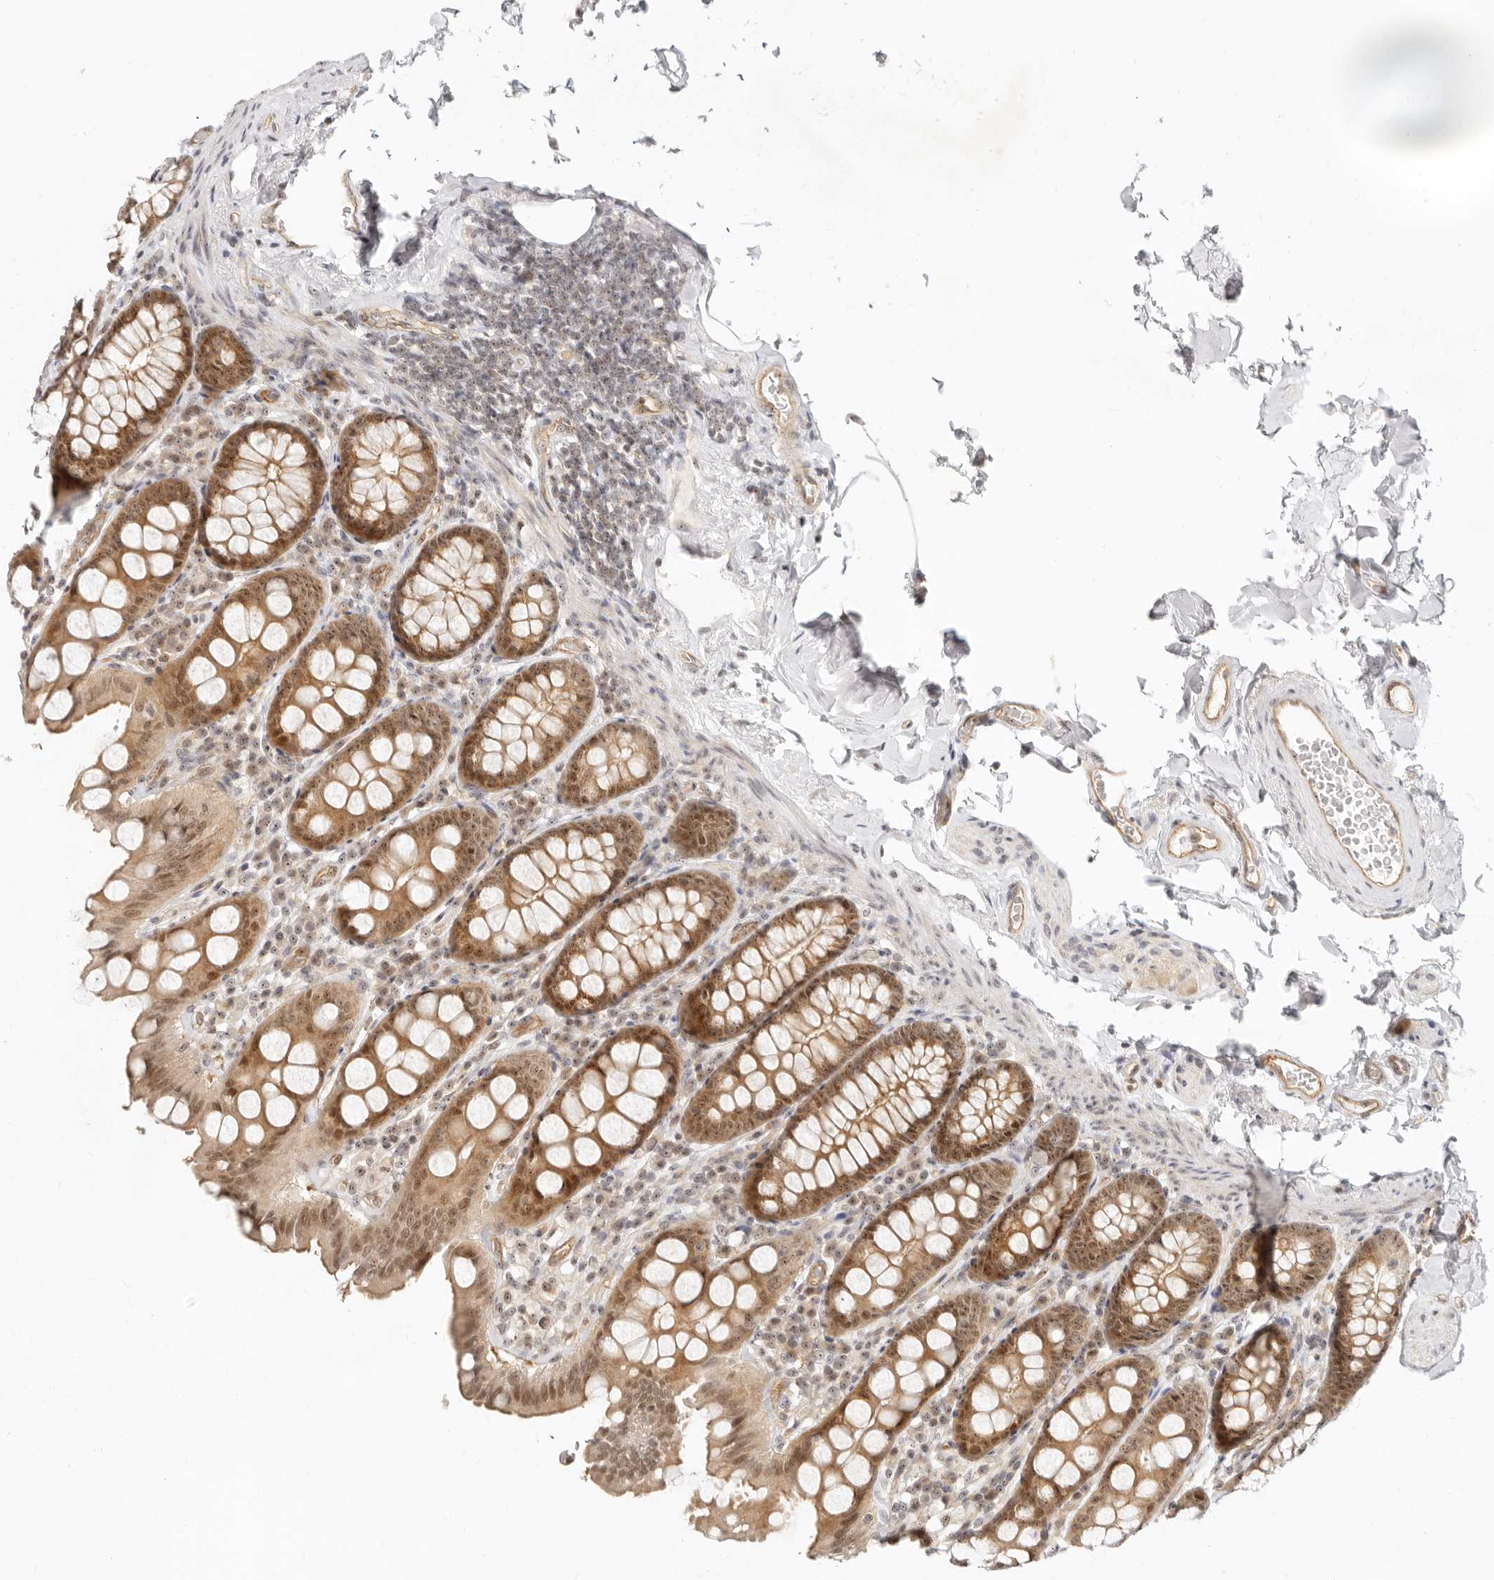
{"staining": {"intensity": "moderate", "quantity": ">75%", "location": "cytoplasmic/membranous,nuclear"}, "tissue": "colon", "cell_type": "Endothelial cells", "image_type": "normal", "snomed": [{"axis": "morphology", "description": "Normal tissue, NOS"}, {"axis": "topography", "description": "Colon"}, {"axis": "topography", "description": "Peripheral nerve tissue"}], "caption": "This photomicrograph reveals immunohistochemistry (IHC) staining of unremarkable human colon, with medium moderate cytoplasmic/membranous,nuclear positivity in approximately >75% of endothelial cells.", "gene": "BAP1", "patient": {"sex": "female", "age": 61}}